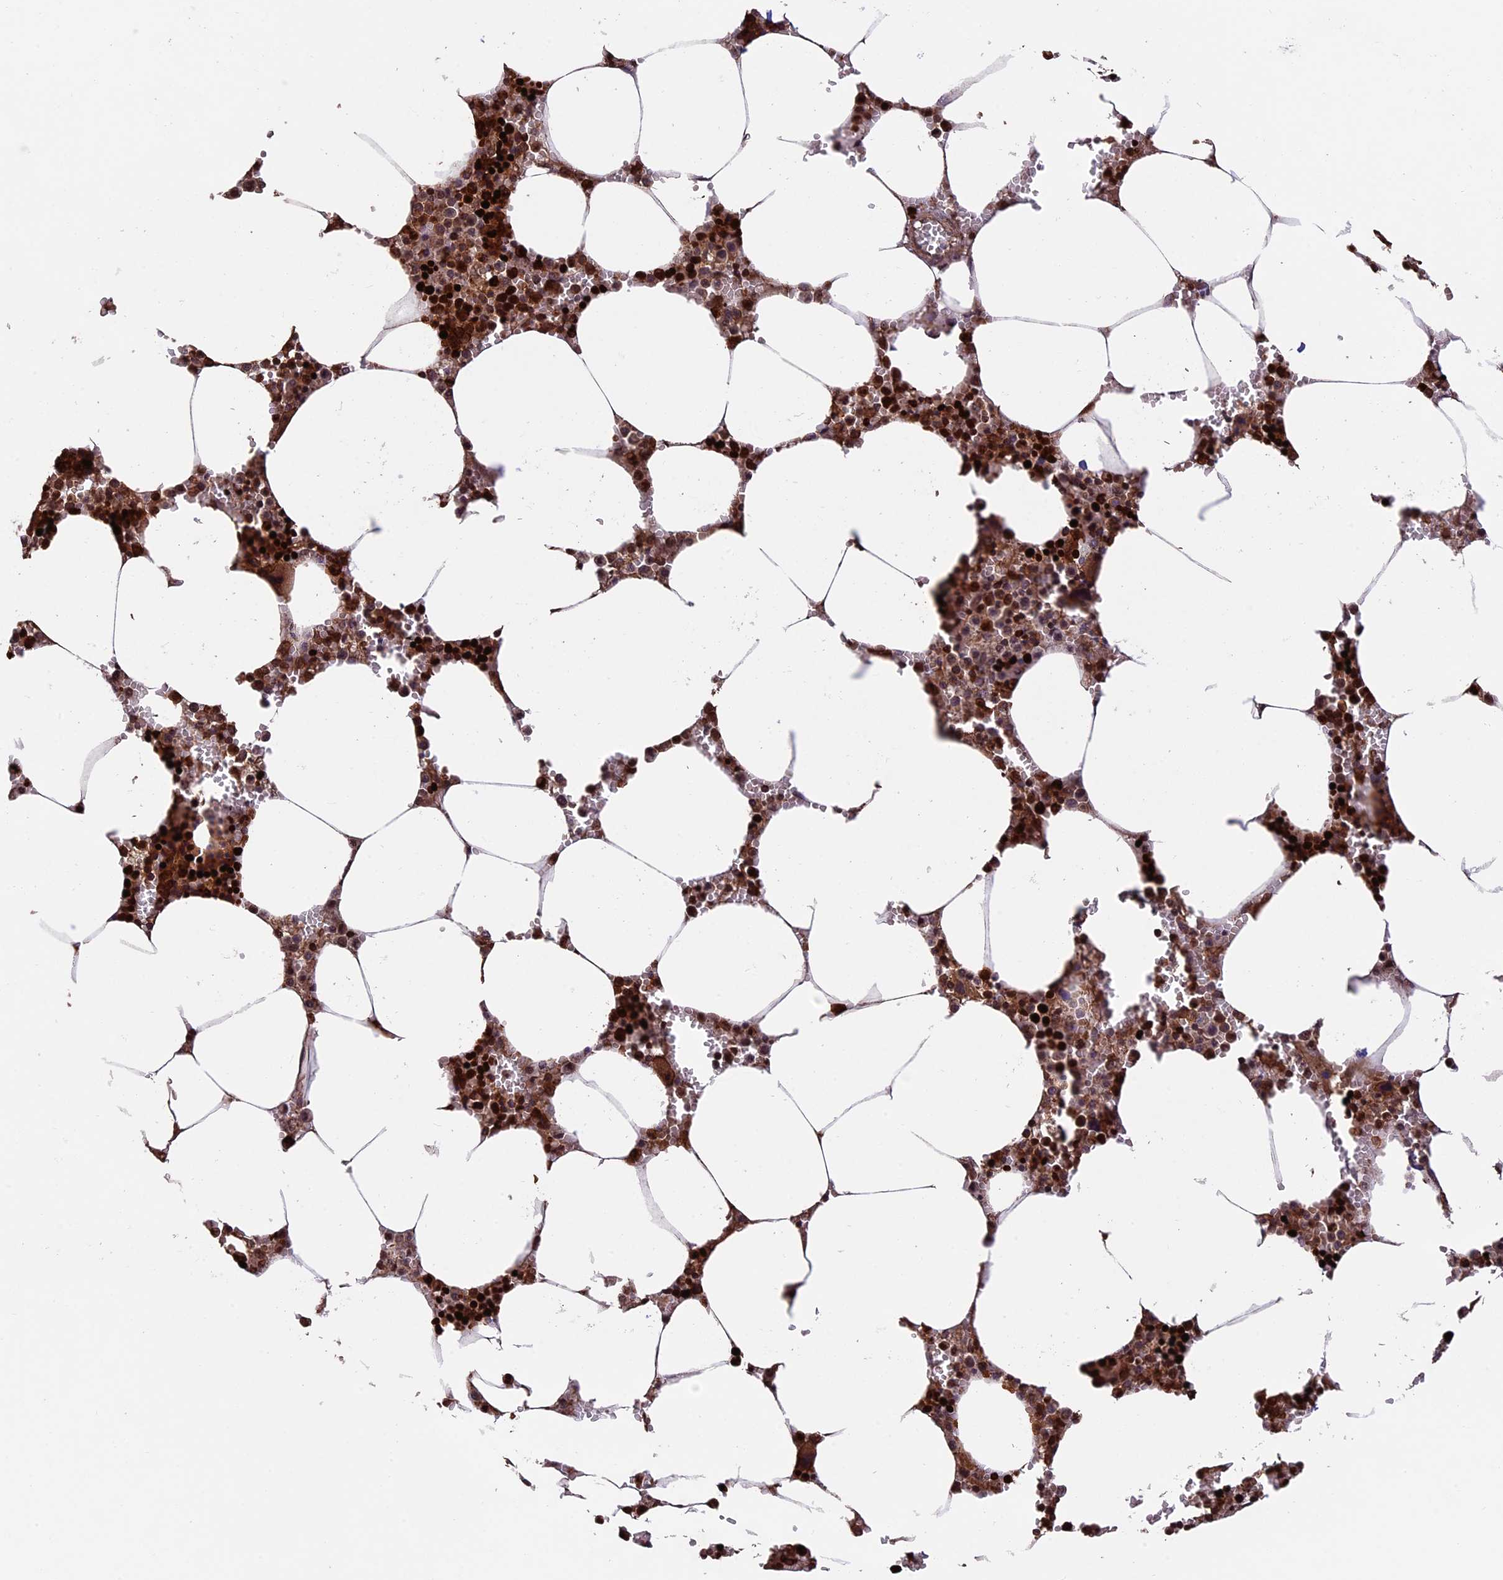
{"staining": {"intensity": "strong", "quantity": ">75%", "location": "cytoplasmic/membranous,nuclear"}, "tissue": "bone marrow", "cell_type": "Hematopoietic cells", "image_type": "normal", "snomed": [{"axis": "morphology", "description": "Normal tissue, NOS"}, {"axis": "topography", "description": "Bone marrow"}], "caption": "Bone marrow stained with a brown dye shows strong cytoplasmic/membranous,nuclear positive expression in about >75% of hematopoietic cells.", "gene": "PKD2L2", "patient": {"sex": "male", "age": 70}}